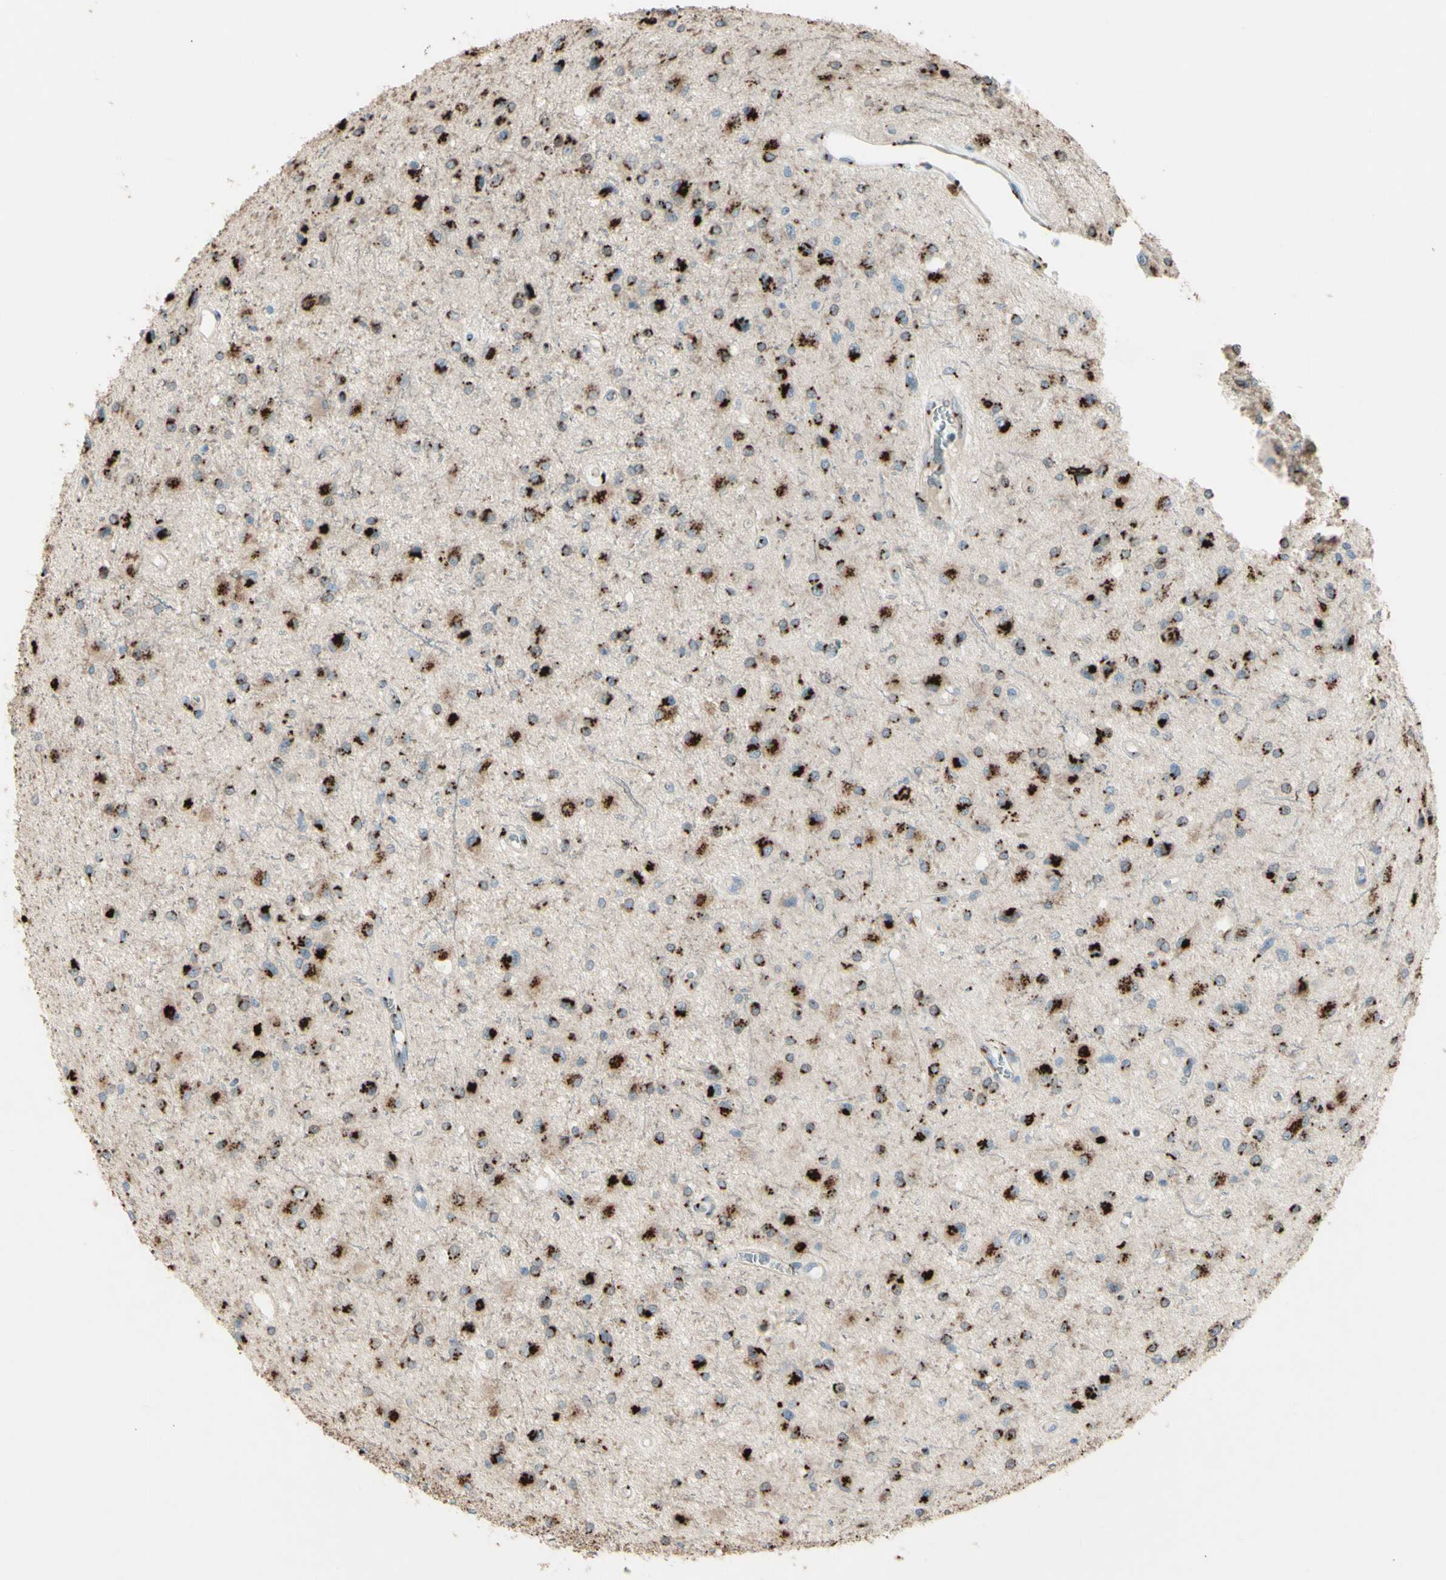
{"staining": {"intensity": "moderate", "quantity": ">75%", "location": "cytoplasmic/membranous"}, "tissue": "glioma", "cell_type": "Tumor cells", "image_type": "cancer", "snomed": [{"axis": "morphology", "description": "Glioma, malignant, Low grade"}, {"axis": "topography", "description": "Brain"}], "caption": "An image showing moderate cytoplasmic/membranous positivity in approximately >75% of tumor cells in glioma, as visualized by brown immunohistochemical staining.", "gene": "BPNT2", "patient": {"sex": "male", "age": 58}}